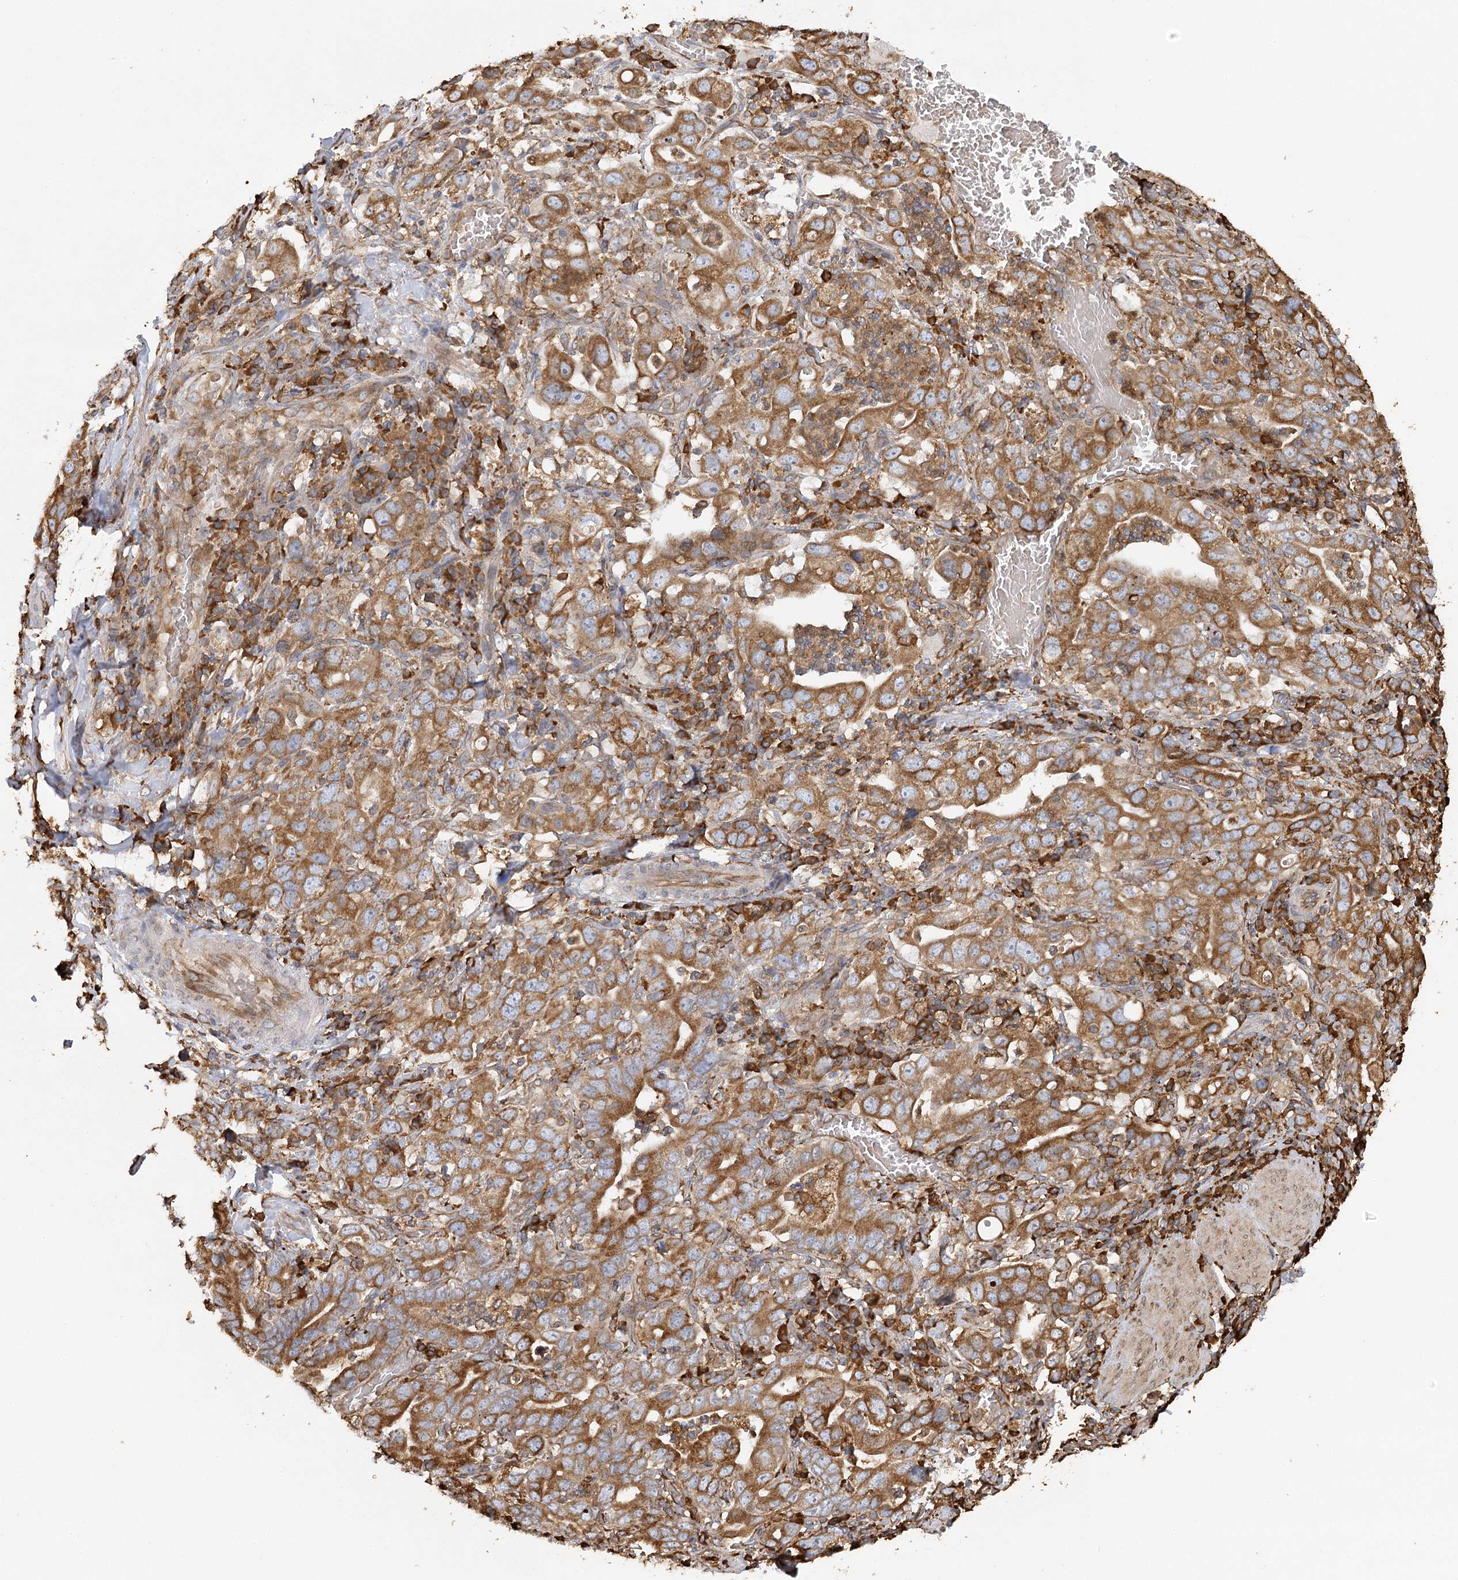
{"staining": {"intensity": "moderate", "quantity": ">75%", "location": "cytoplasmic/membranous"}, "tissue": "stomach cancer", "cell_type": "Tumor cells", "image_type": "cancer", "snomed": [{"axis": "morphology", "description": "Adenocarcinoma, NOS"}, {"axis": "topography", "description": "Stomach, upper"}], "caption": "Tumor cells reveal medium levels of moderate cytoplasmic/membranous staining in approximately >75% of cells in human stomach adenocarcinoma. (DAB (3,3'-diaminobenzidine) = brown stain, brightfield microscopy at high magnification).", "gene": "ACAP2", "patient": {"sex": "male", "age": 62}}